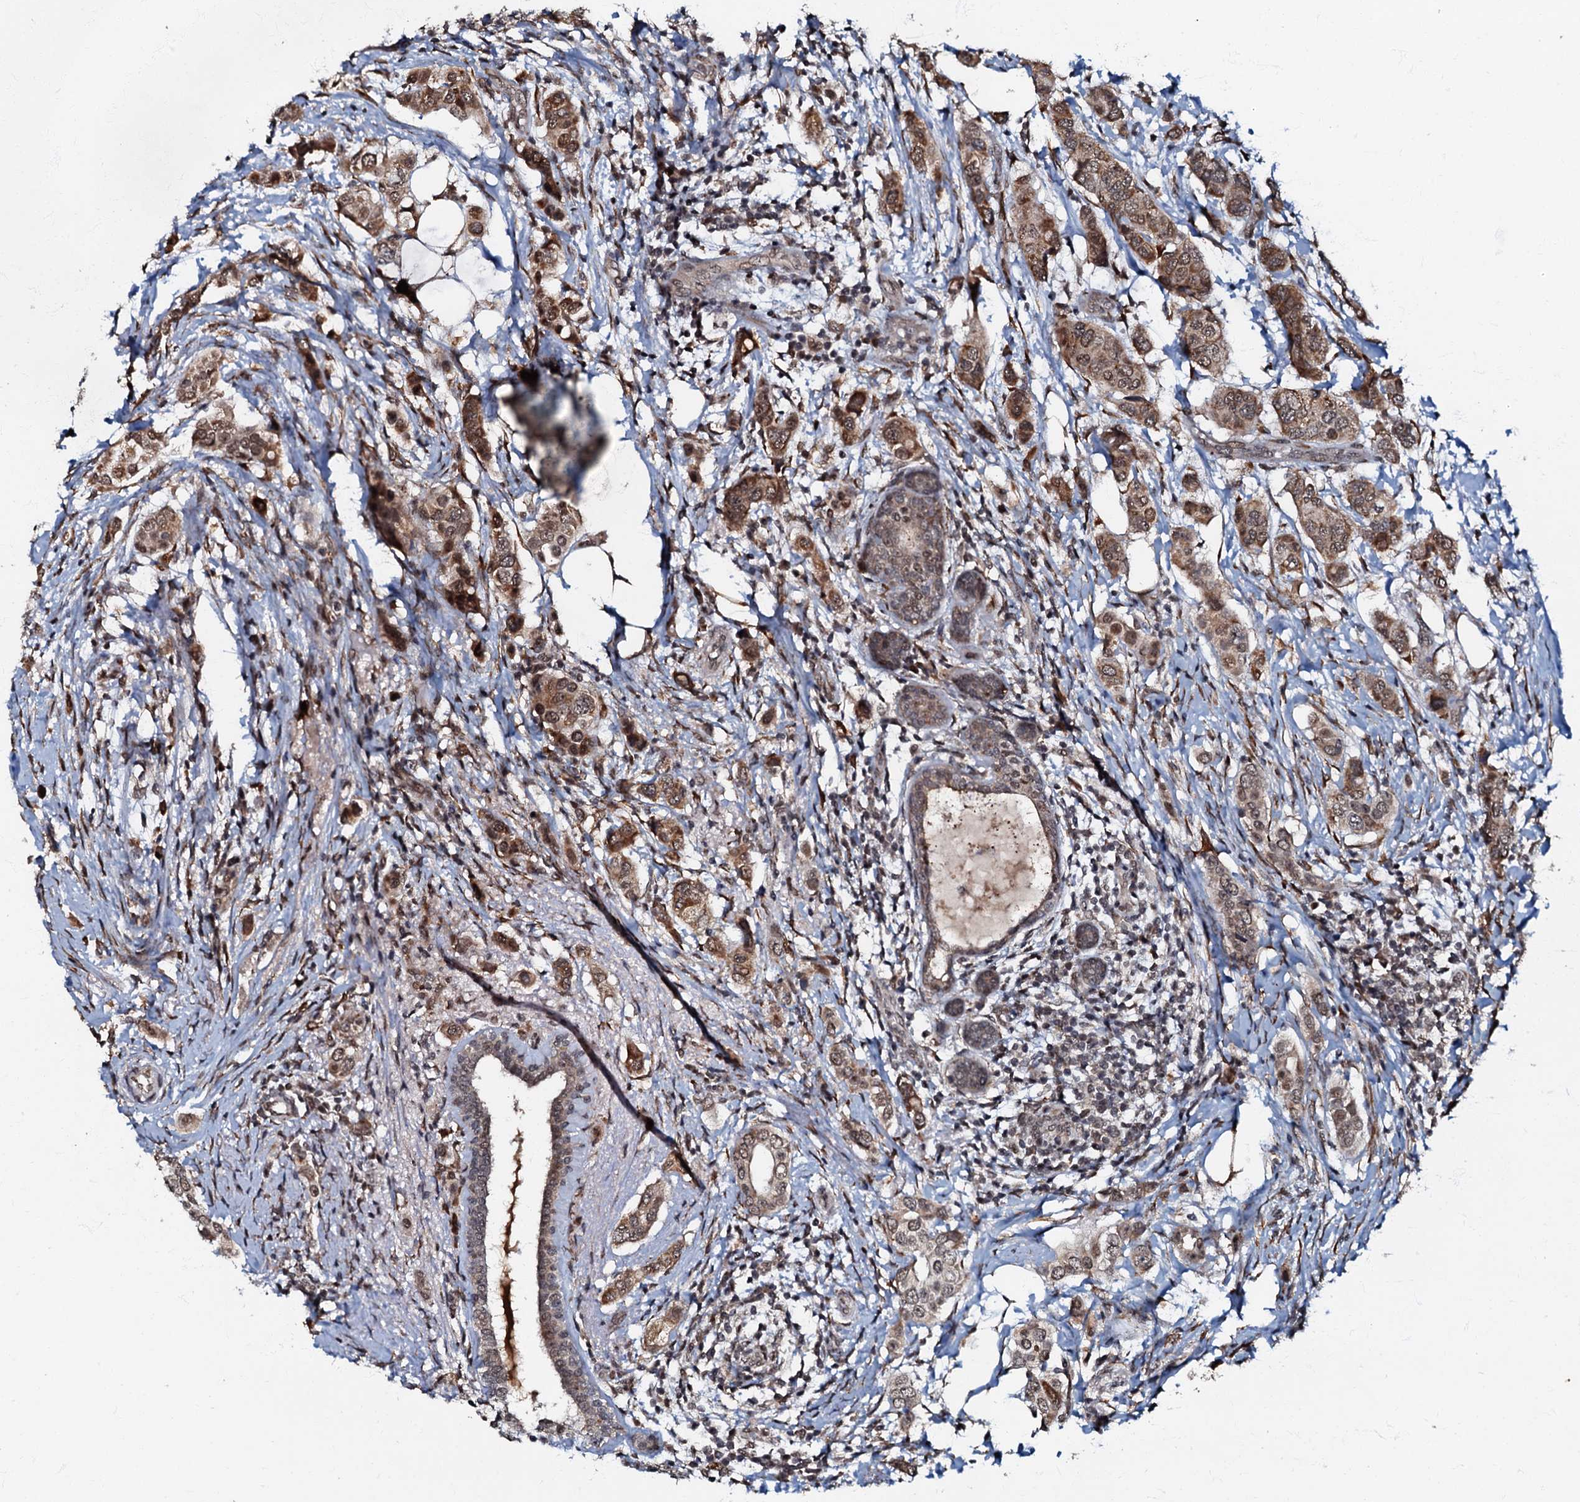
{"staining": {"intensity": "moderate", "quantity": ">75%", "location": "cytoplasmic/membranous,nuclear"}, "tissue": "breast cancer", "cell_type": "Tumor cells", "image_type": "cancer", "snomed": [{"axis": "morphology", "description": "Lobular carcinoma"}, {"axis": "topography", "description": "Breast"}], "caption": "Human breast cancer (lobular carcinoma) stained with a brown dye shows moderate cytoplasmic/membranous and nuclear positive positivity in approximately >75% of tumor cells.", "gene": "C18orf32", "patient": {"sex": "female", "age": 51}}